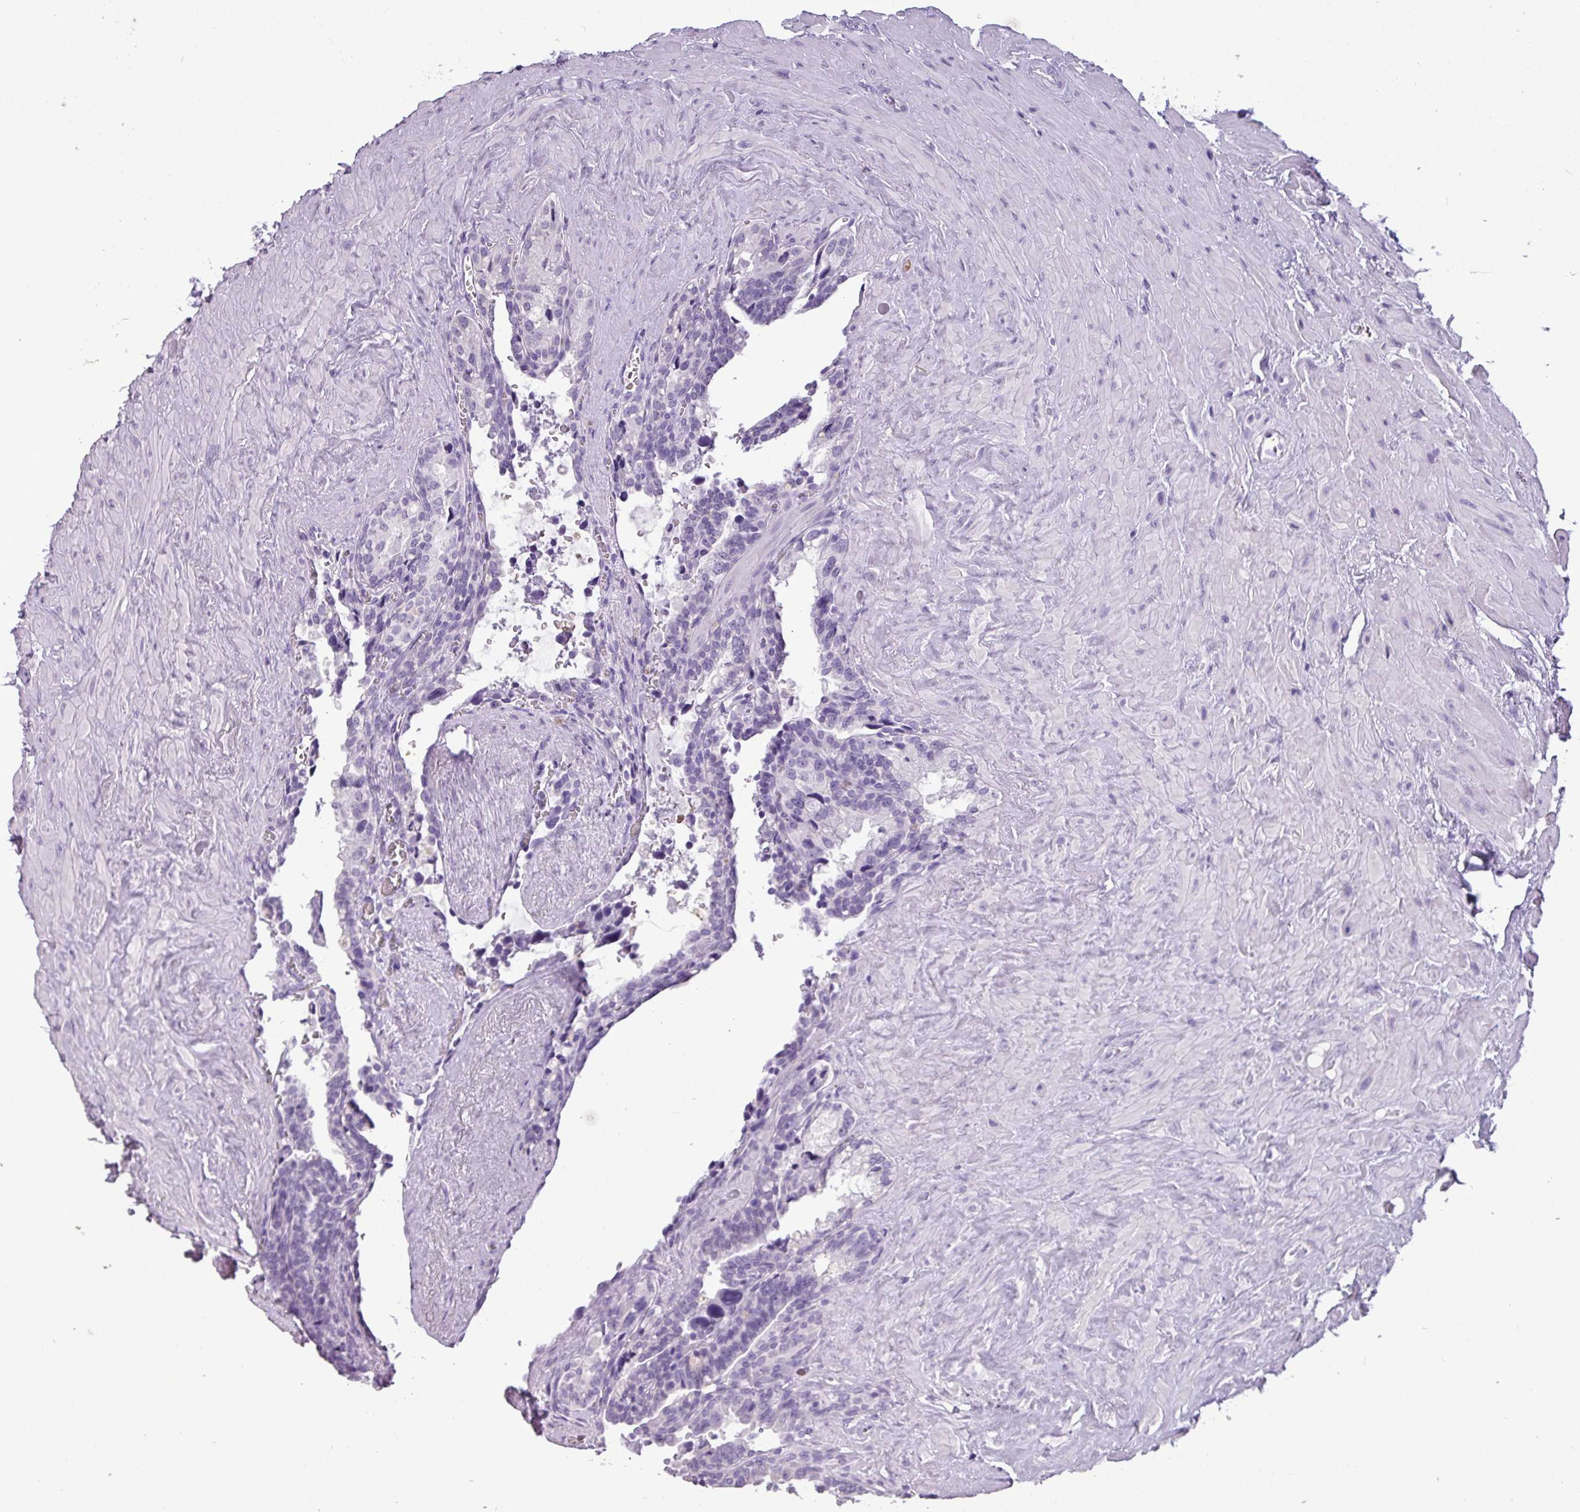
{"staining": {"intensity": "negative", "quantity": "none", "location": "none"}, "tissue": "seminal vesicle", "cell_type": "Glandular cells", "image_type": "normal", "snomed": [{"axis": "morphology", "description": "Normal tissue, NOS"}, {"axis": "topography", "description": "Seminal veicle"}], "caption": "High power microscopy micrograph of an immunohistochemistry (IHC) photomicrograph of benign seminal vesicle, revealing no significant positivity in glandular cells. (Brightfield microscopy of DAB (3,3'-diaminobenzidine) IHC at high magnification).", "gene": "TMEM91", "patient": {"sex": "male", "age": 68}}